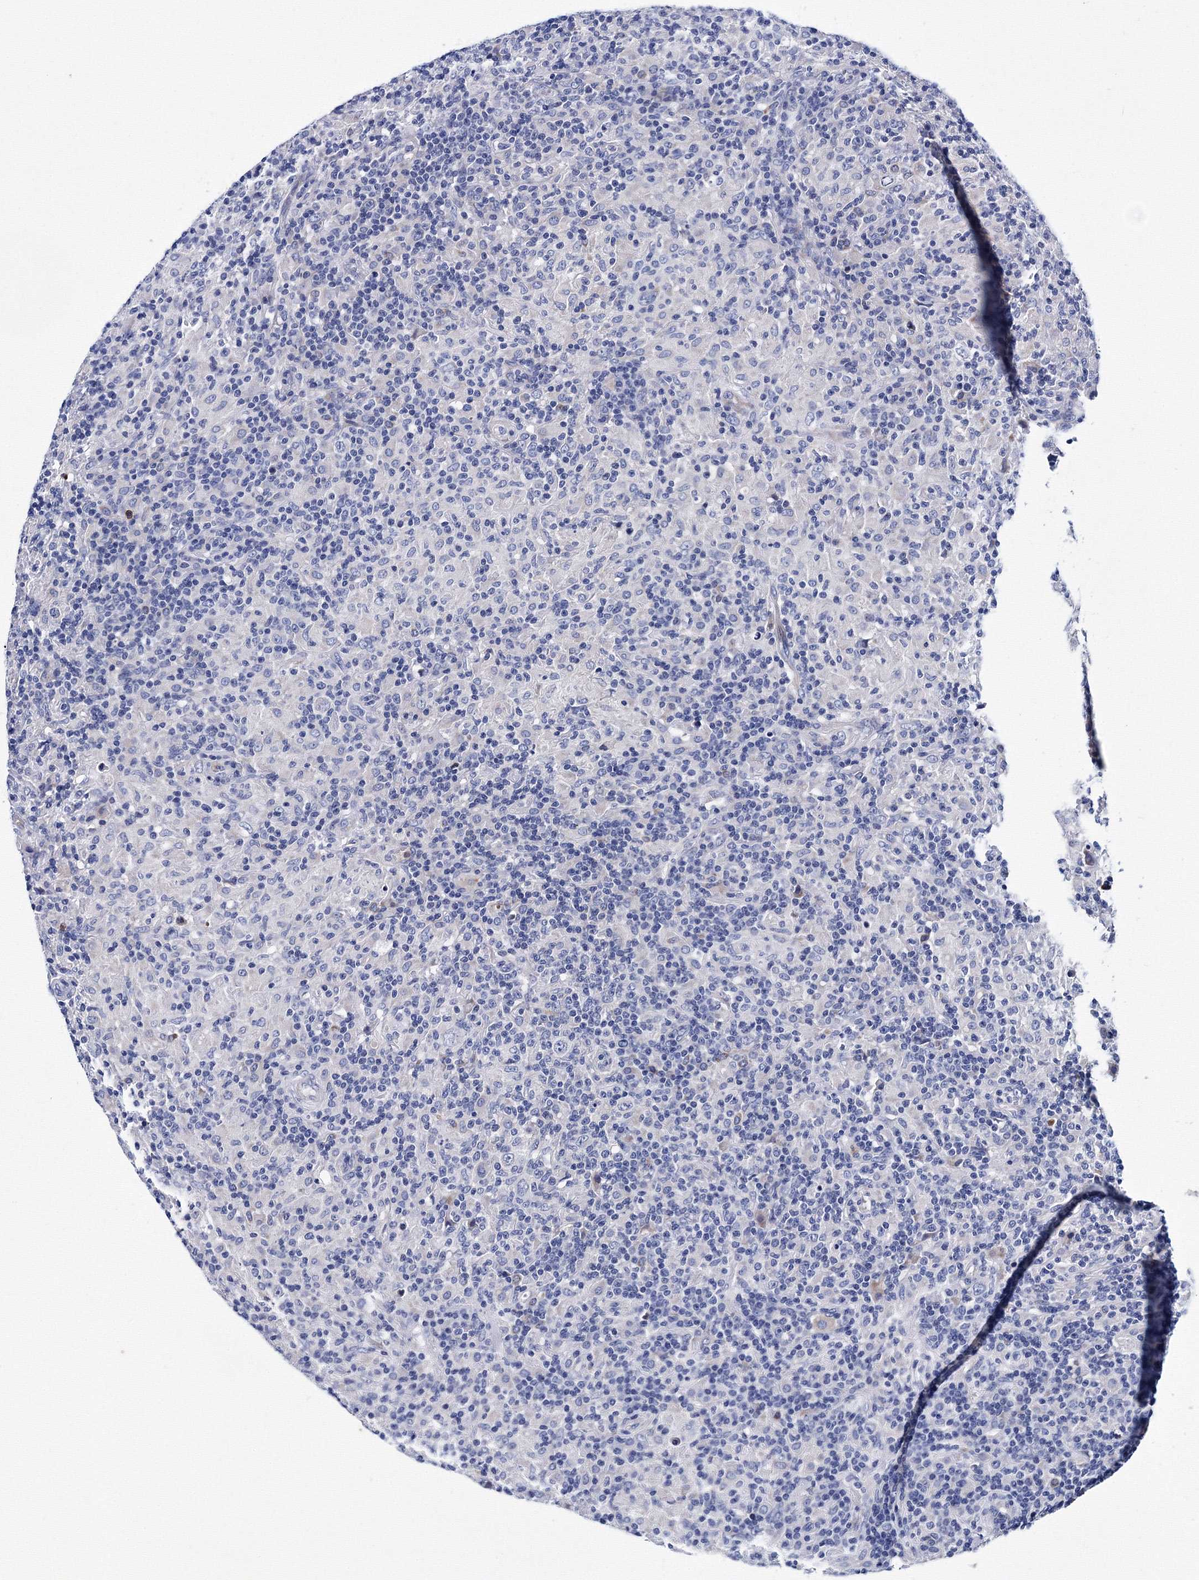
{"staining": {"intensity": "negative", "quantity": "none", "location": "none"}, "tissue": "lymphoma", "cell_type": "Tumor cells", "image_type": "cancer", "snomed": [{"axis": "morphology", "description": "Hodgkin's disease, NOS"}, {"axis": "topography", "description": "Lymph node"}], "caption": "The histopathology image shows no significant staining in tumor cells of Hodgkin's disease. (Brightfield microscopy of DAB IHC at high magnification).", "gene": "TRPM2", "patient": {"sex": "male", "age": 70}}